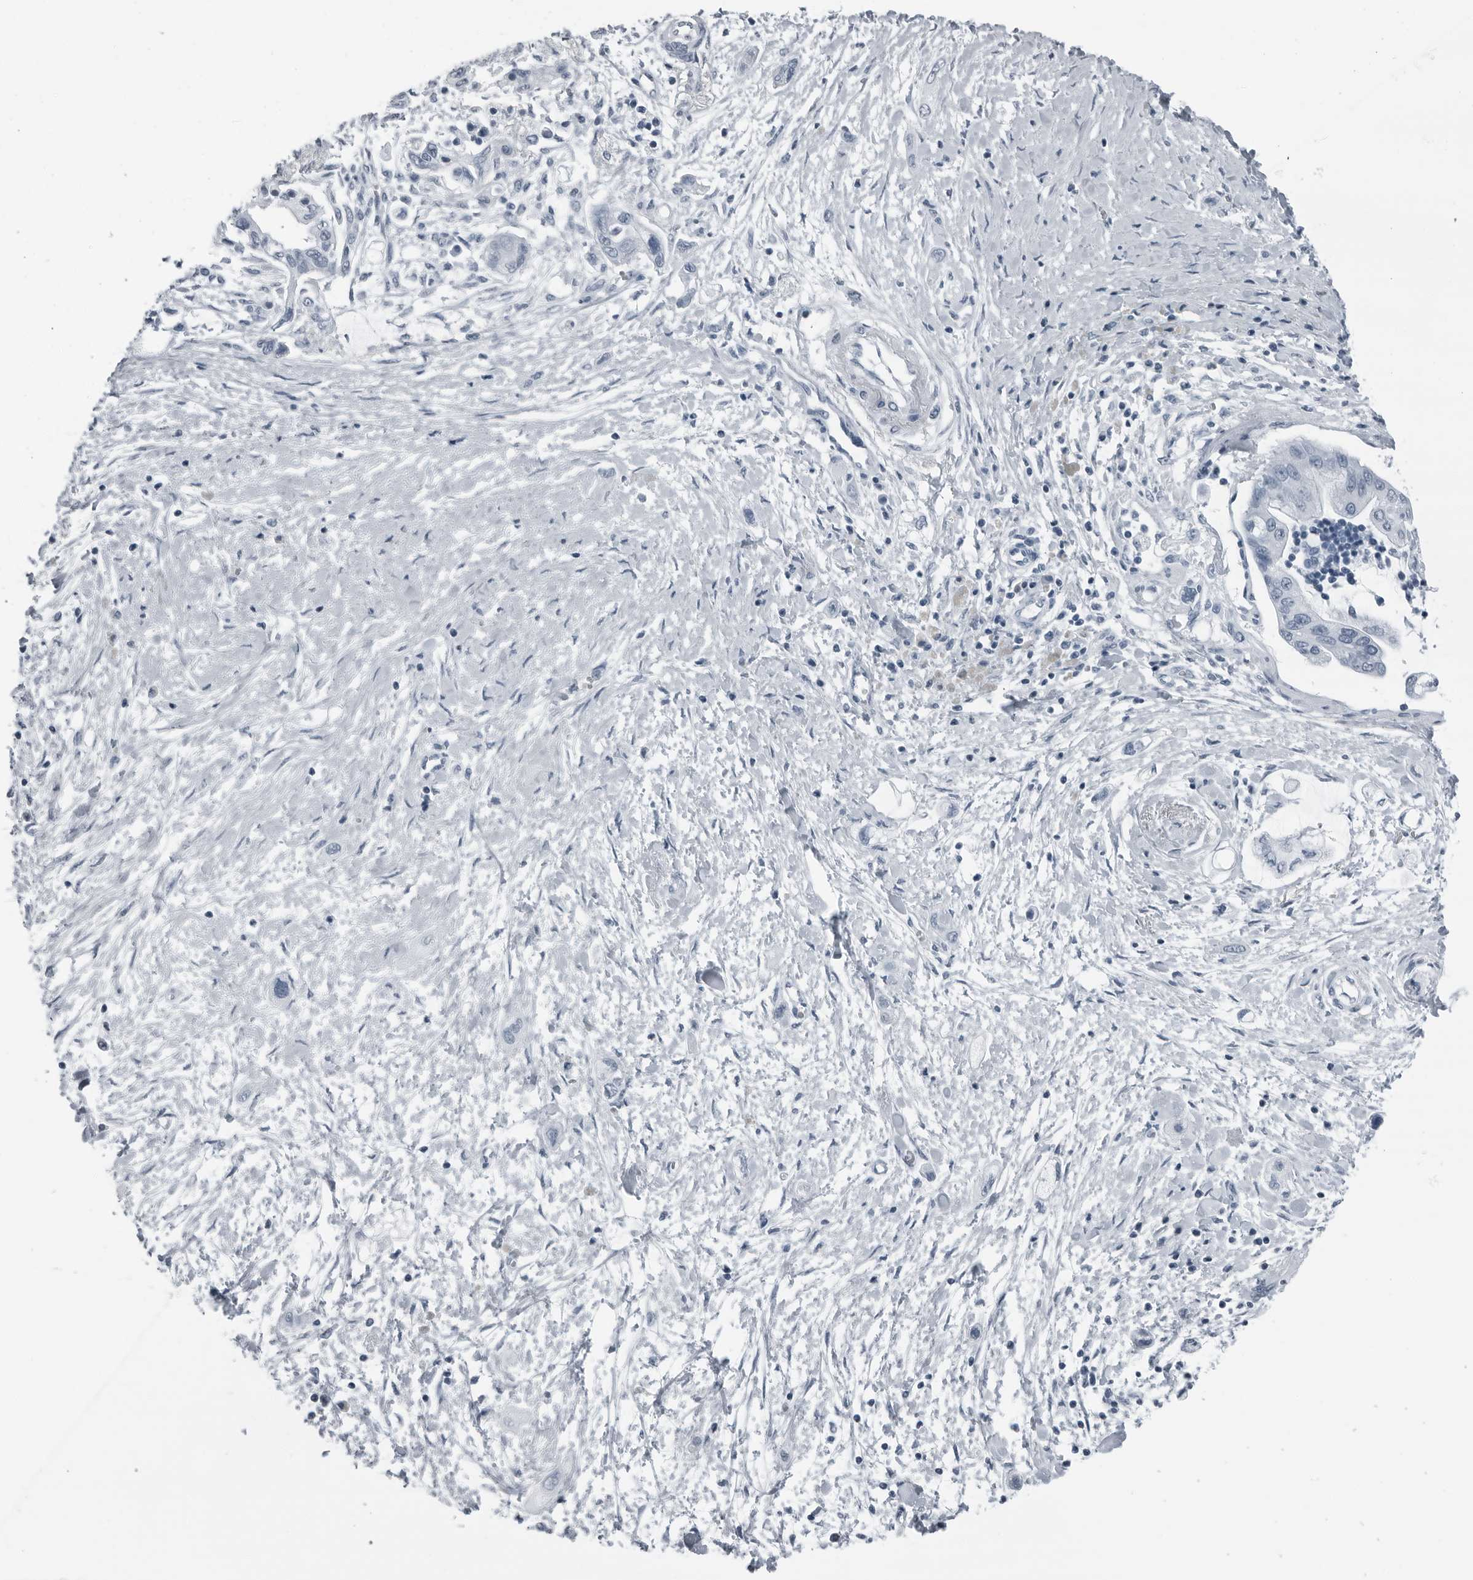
{"staining": {"intensity": "negative", "quantity": "none", "location": "none"}, "tissue": "pancreatic cancer", "cell_type": "Tumor cells", "image_type": "cancer", "snomed": [{"axis": "morphology", "description": "Adenocarcinoma, NOS"}, {"axis": "topography", "description": "Pancreas"}], "caption": "The immunohistochemistry micrograph has no significant positivity in tumor cells of pancreatic adenocarcinoma tissue.", "gene": "PRSS1", "patient": {"sex": "male", "age": 59}}